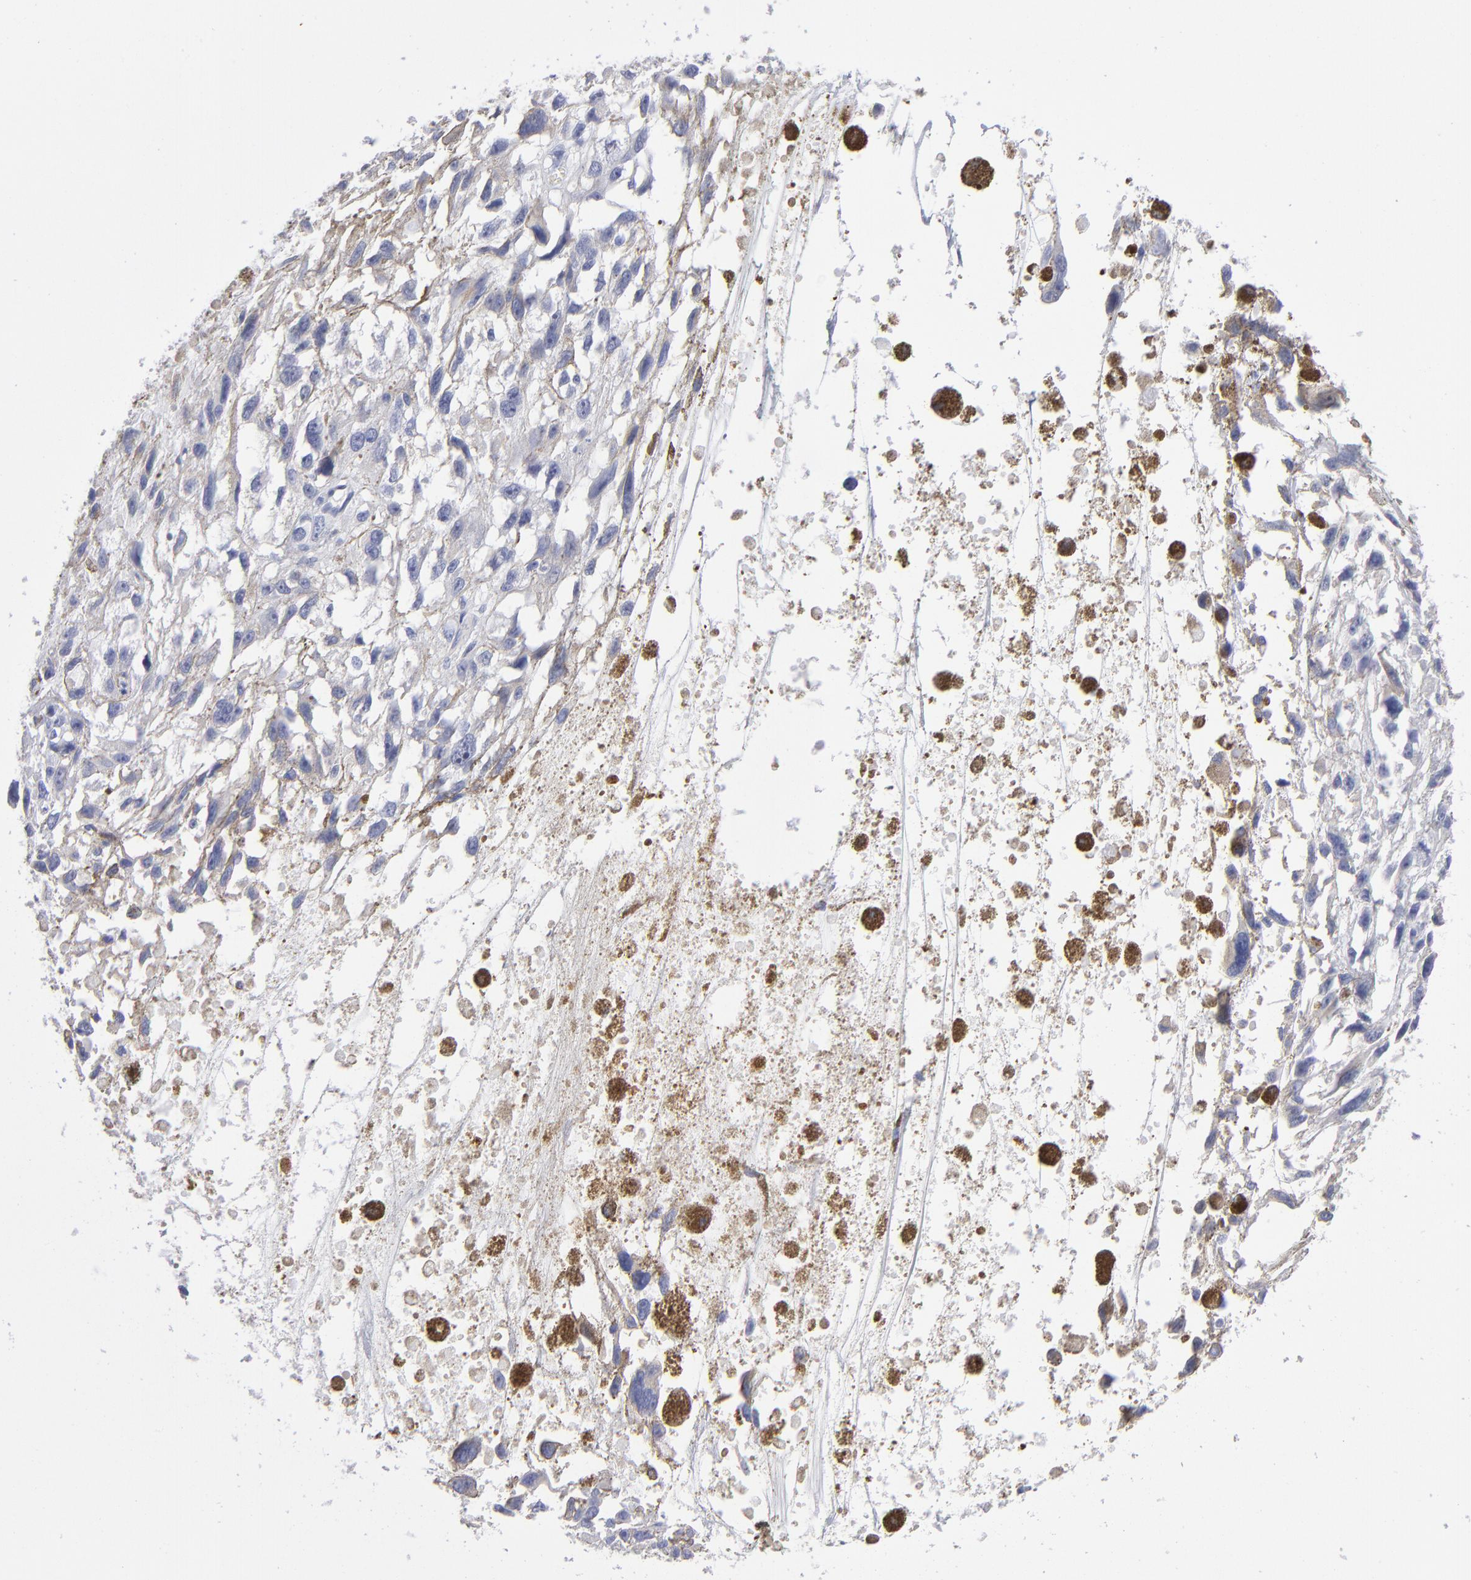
{"staining": {"intensity": "negative", "quantity": "none", "location": "none"}, "tissue": "melanoma", "cell_type": "Tumor cells", "image_type": "cancer", "snomed": [{"axis": "morphology", "description": "Malignant melanoma, Metastatic site"}, {"axis": "topography", "description": "Lymph node"}], "caption": "This is an IHC image of human malignant melanoma (metastatic site). There is no expression in tumor cells.", "gene": "CD180", "patient": {"sex": "male", "age": 59}}